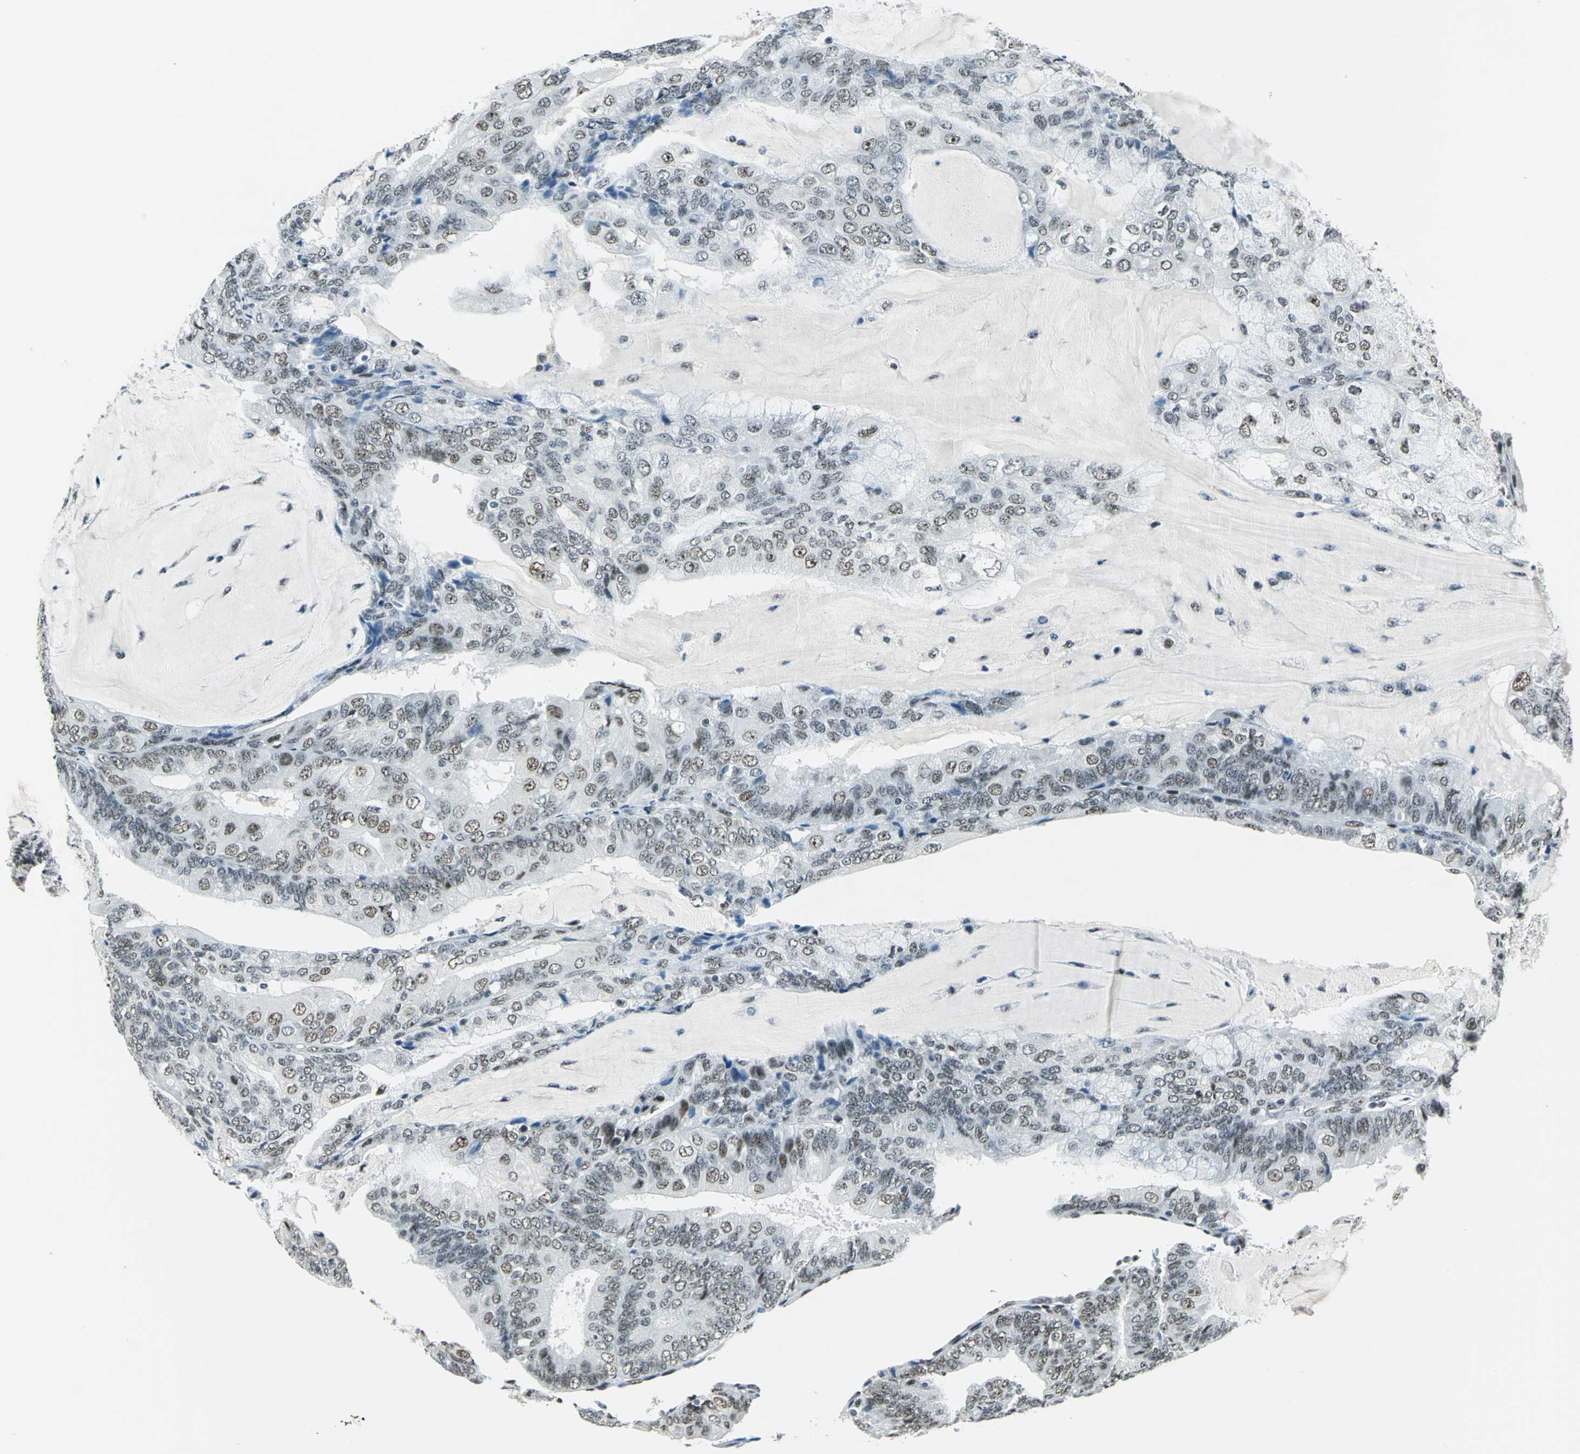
{"staining": {"intensity": "weak", "quantity": ">75%", "location": "nuclear"}, "tissue": "endometrial cancer", "cell_type": "Tumor cells", "image_type": "cancer", "snomed": [{"axis": "morphology", "description": "Adenocarcinoma, NOS"}, {"axis": "topography", "description": "Endometrium"}], "caption": "Immunohistochemical staining of endometrial cancer (adenocarcinoma) demonstrates low levels of weak nuclear protein positivity in about >75% of tumor cells. The staining was performed using DAB, with brown indicating positive protein expression. Nuclei are stained blue with hematoxylin.", "gene": "KAT6B", "patient": {"sex": "female", "age": 81}}